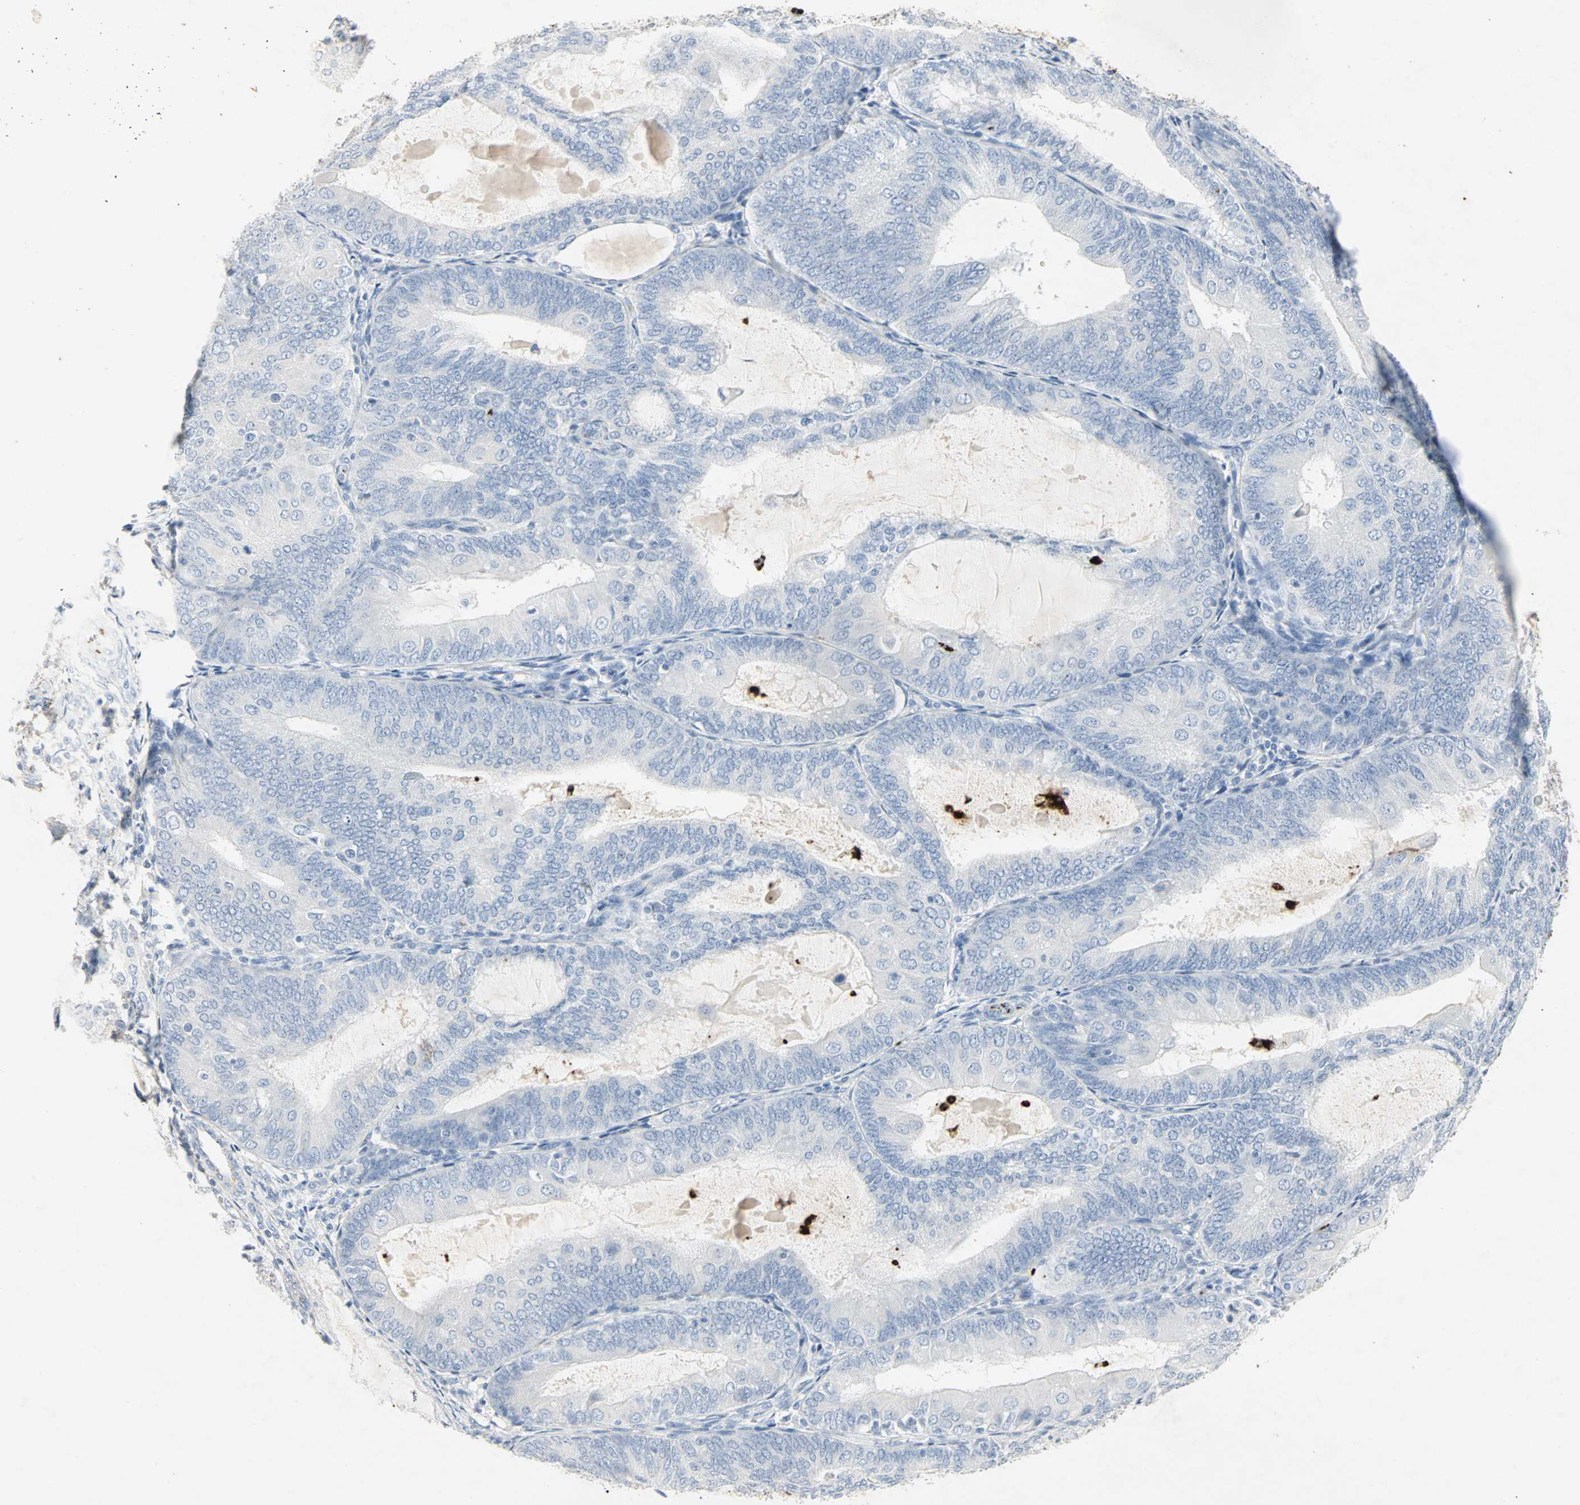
{"staining": {"intensity": "negative", "quantity": "none", "location": "none"}, "tissue": "endometrial cancer", "cell_type": "Tumor cells", "image_type": "cancer", "snomed": [{"axis": "morphology", "description": "Adenocarcinoma, NOS"}, {"axis": "topography", "description": "Endometrium"}], "caption": "Endometrial cancer was stained to show a protein in brown. There is no significant staining in tumor cells.", "gene": "CEACAM6", "patient": {"sex": "female", "age": 81}}